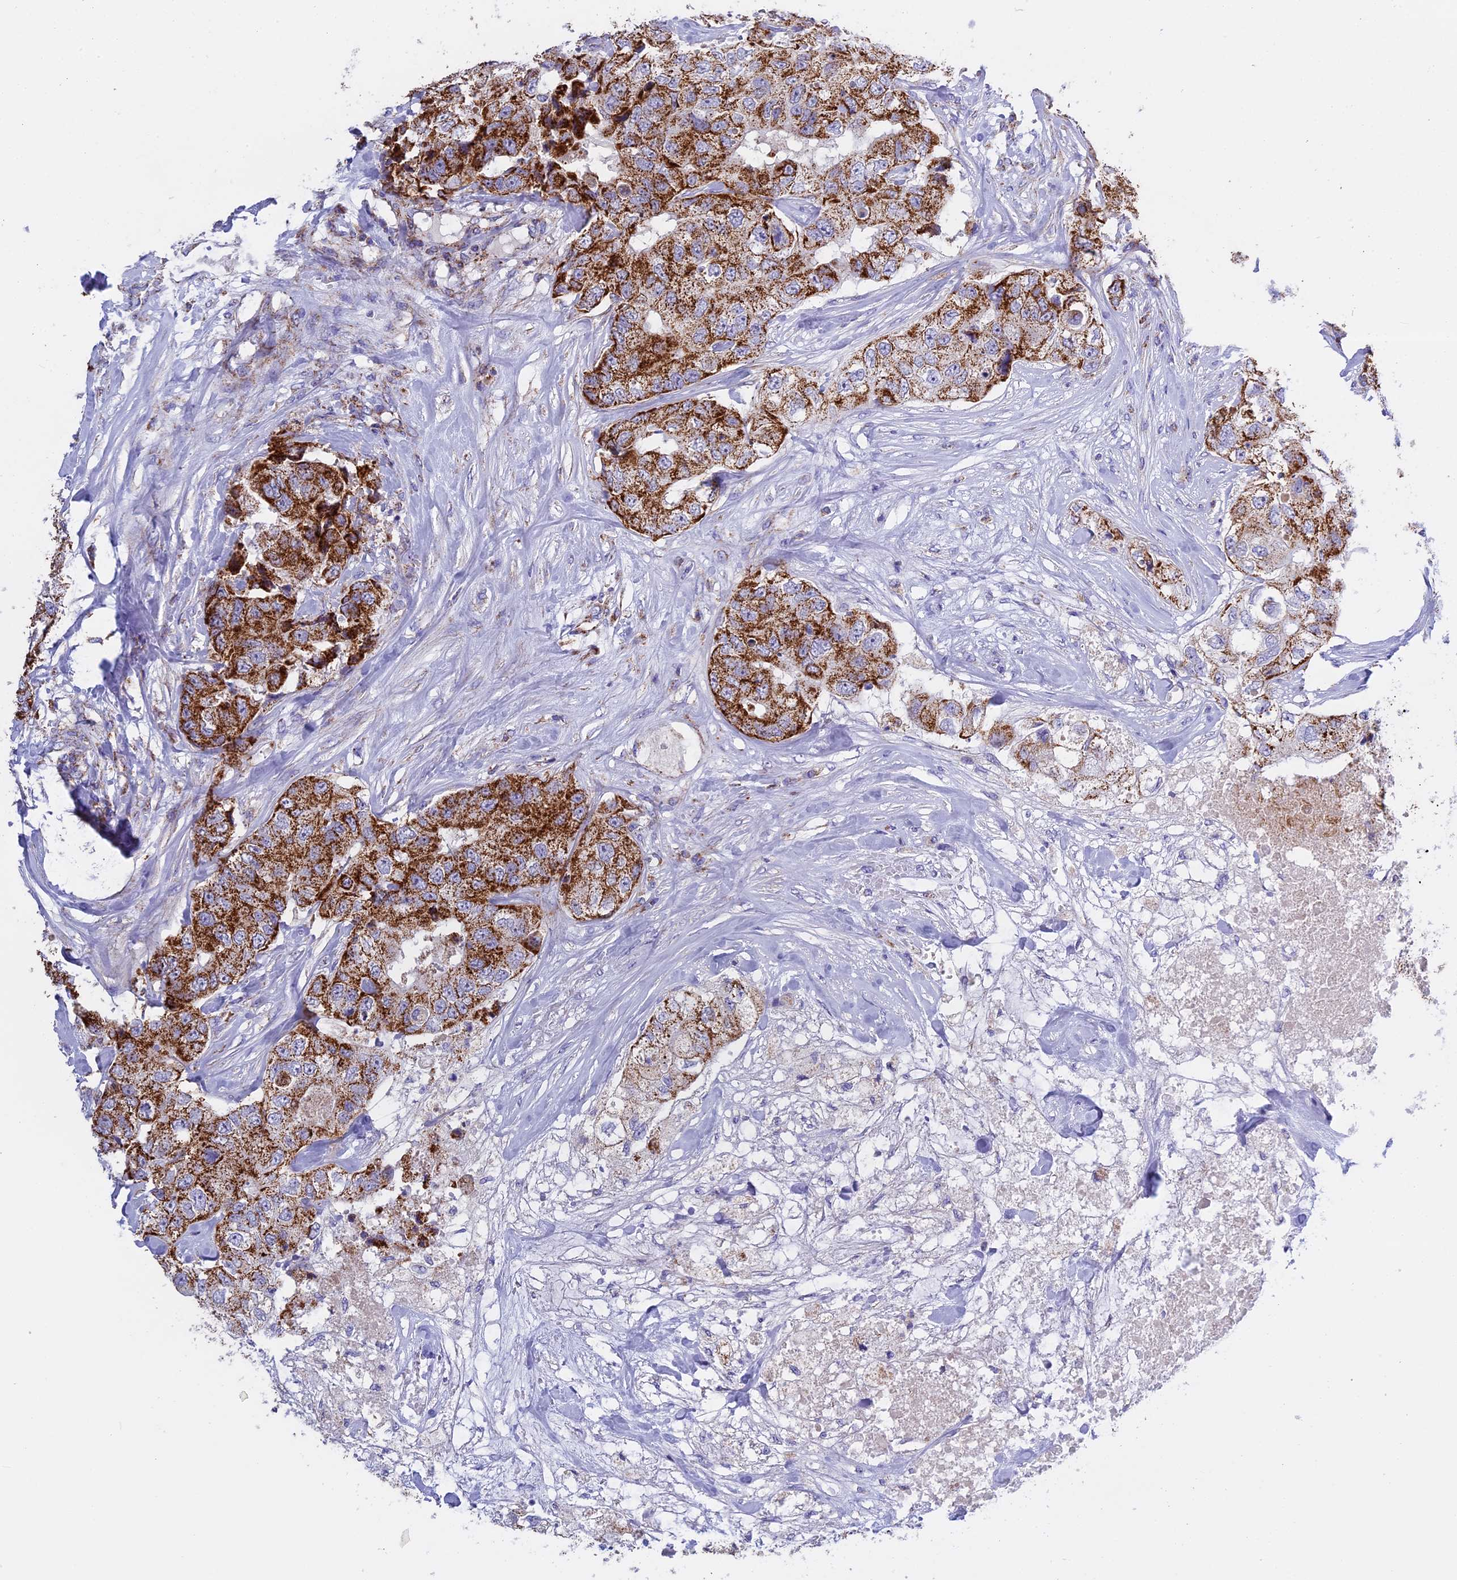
{"staining": {"intensity": "strong", "quantity": ">75%", "location": "cytoplasmic/membranous"}, "tissue": "breast cancer", "cell_type": "Tumor cells", "image_type": "cancer", "snomed": [{"axis": "morphology", "description": "Duct carcinoma"}, {"axis": "topography", "description": "Breast"}], "caption": "Immunohistochemical staining of human intraductal carcinoma (breast) exhibits high levels of strong cytoplasmic/membranous protein expression in approximately >75% of tumor cells.", "gene": "MRPS34", "patient": {"sex": "female", "age": 62}}